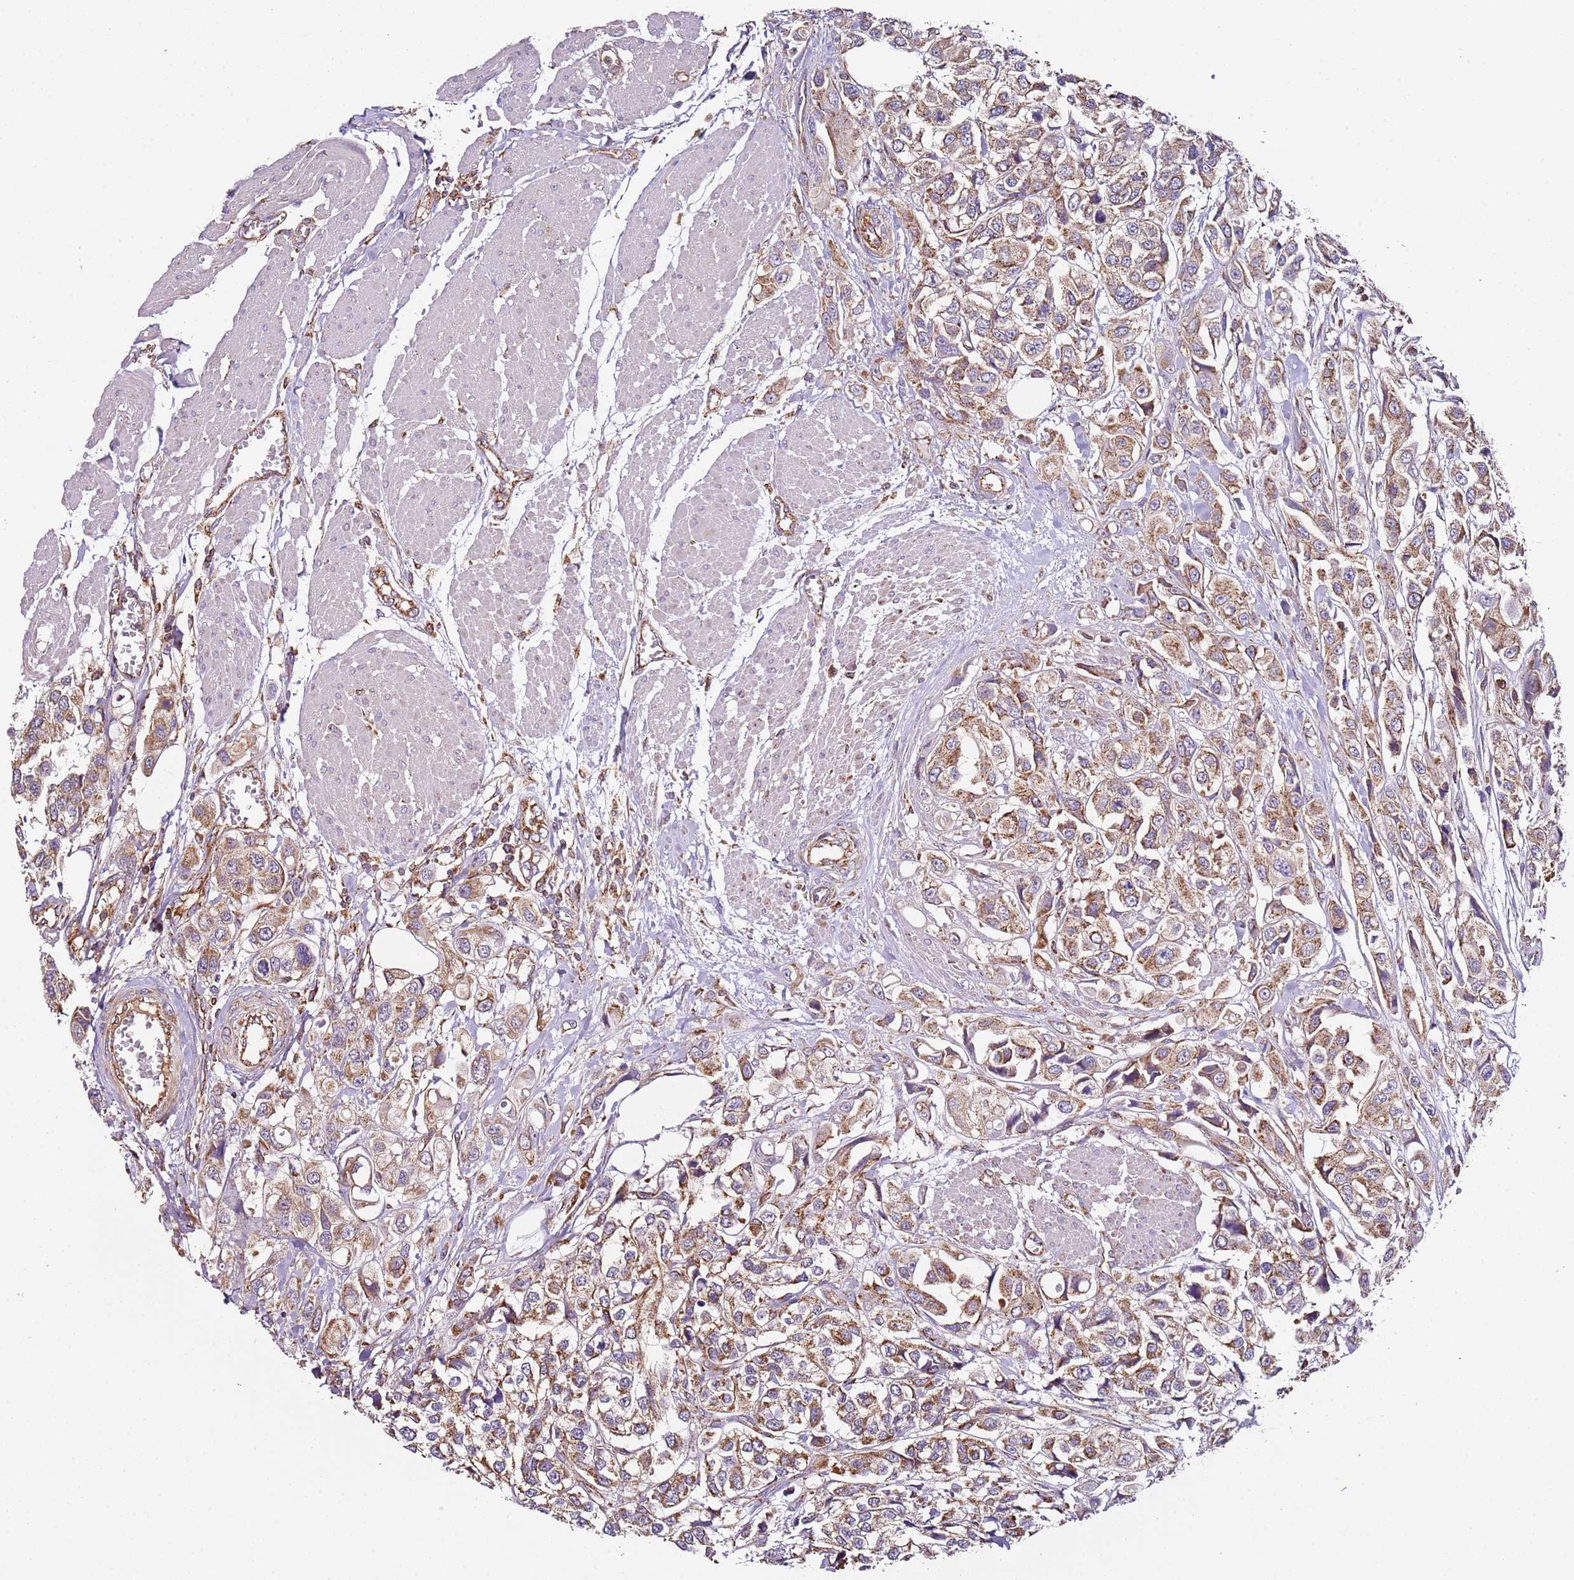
{"staining": {"intensity": "moderate", "quantity": ">75%", "location": "cytoplasmic/membranous"}, "tissue": "urothelial cancer", "cell_type": "Tumor cells", "image_type": "cancer", "snomed": [{"axis": "morphology", "description": "Urothelial carcinoma, High grade"}, {"axis": "topography", "description": "Urinary bladder"}], "caption": "Immunohistochemistry micrograph of human urothelial cancer stained for a protein (brown), which shows medium levels of moderate cytoplasmic/membranous positivity in approximately >75% of tumor cells.", "gene": "RMND5A", "patient": {"sex": "male", "age": 67}}